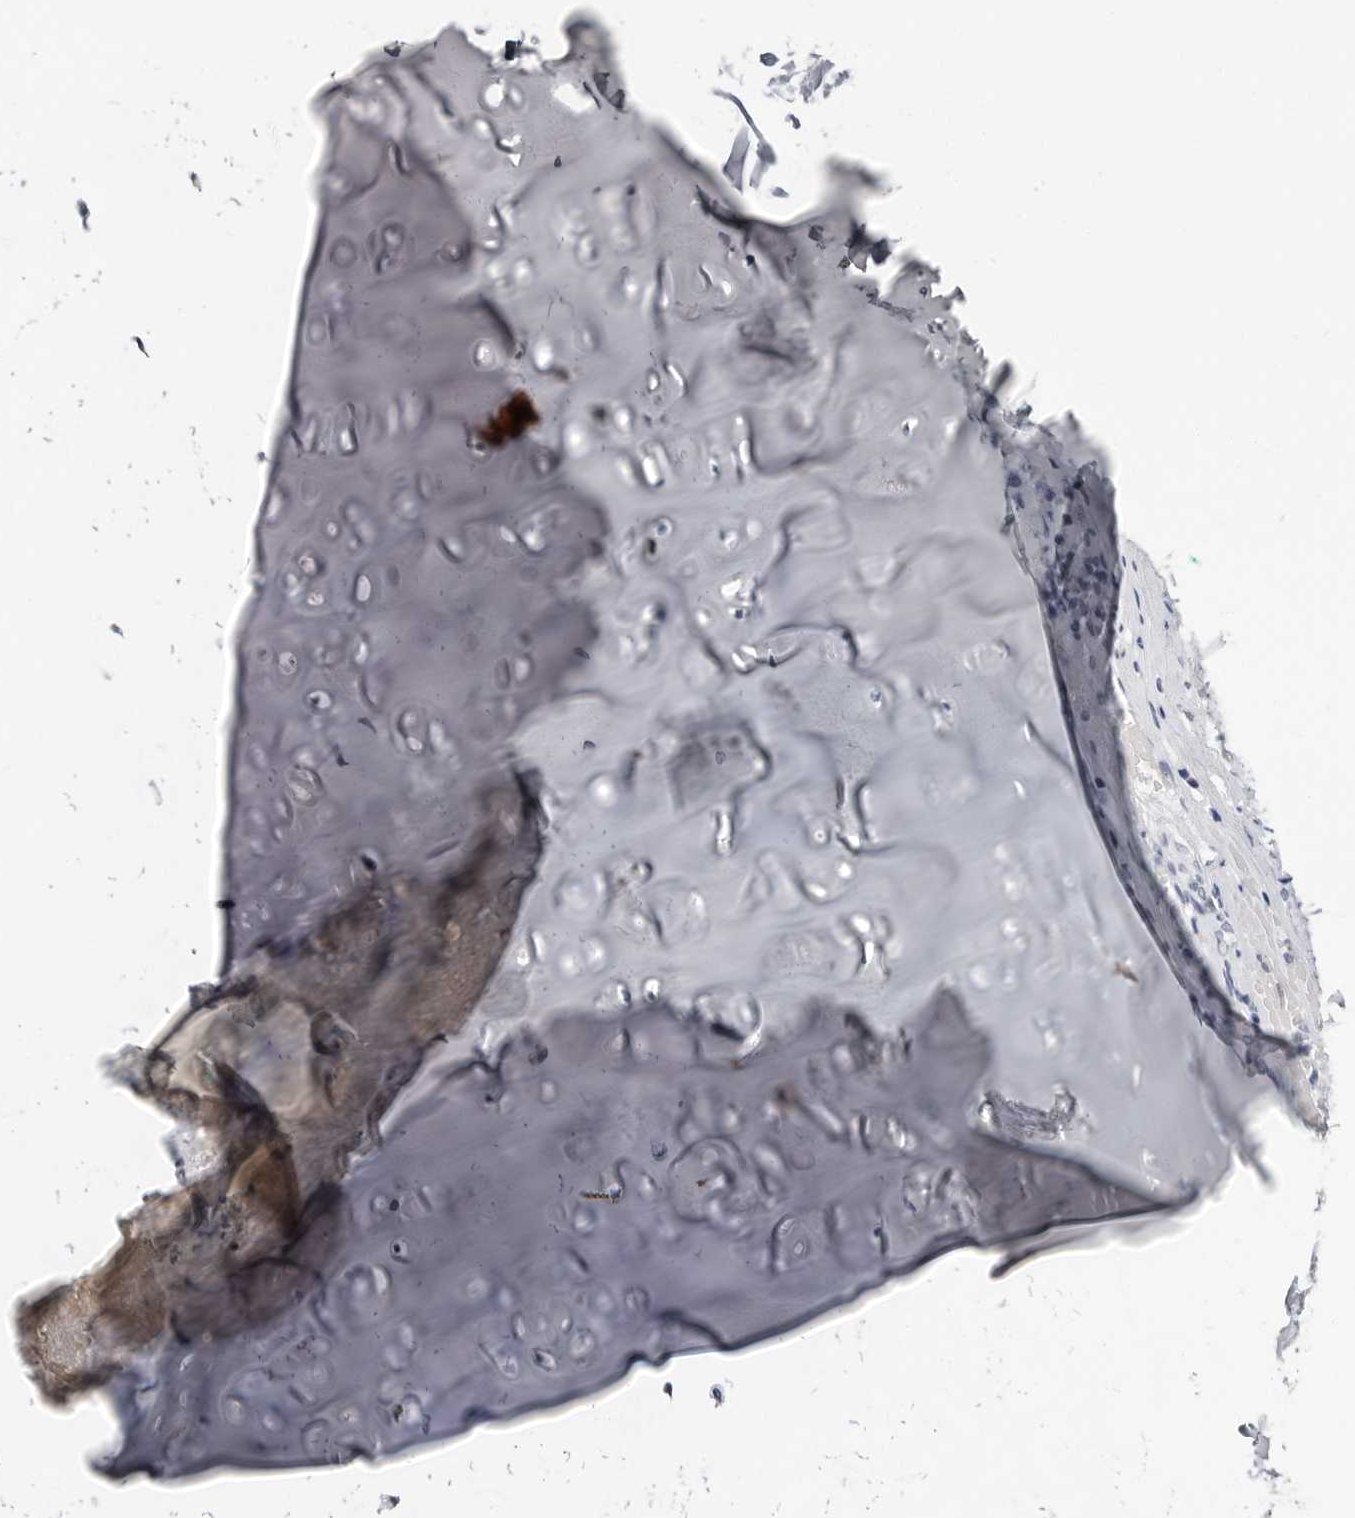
{"staining": {"intensity": "negative", "quantity": "none", "location": "none"}, "tissue": "adipose tissue", "cell_type": "Adipocytes", "image_type": "normal", "snomed": [{"axis": "morphology", "description": "Normal tissue, NOS"}, {"axis": "morphology", "description": "Basal cell carcinoma"}, {"axis": "topography", "description": "Cartilage tissue"}, {"axis": "topography", "description": "Nasopharynx"}, {"axis": "topography", "description": "Oral tissue"}], "caption": "High magnification brightfield microscopy of unremarkable adipose tissue stained with DAB (3,3'-diaminobenzidine) (brown) and counterstained with hematoxylin (blue): adipocytes show no significant staining.", "gene": "VEZF1", "patient": {"sex": "female", "age": 77}}